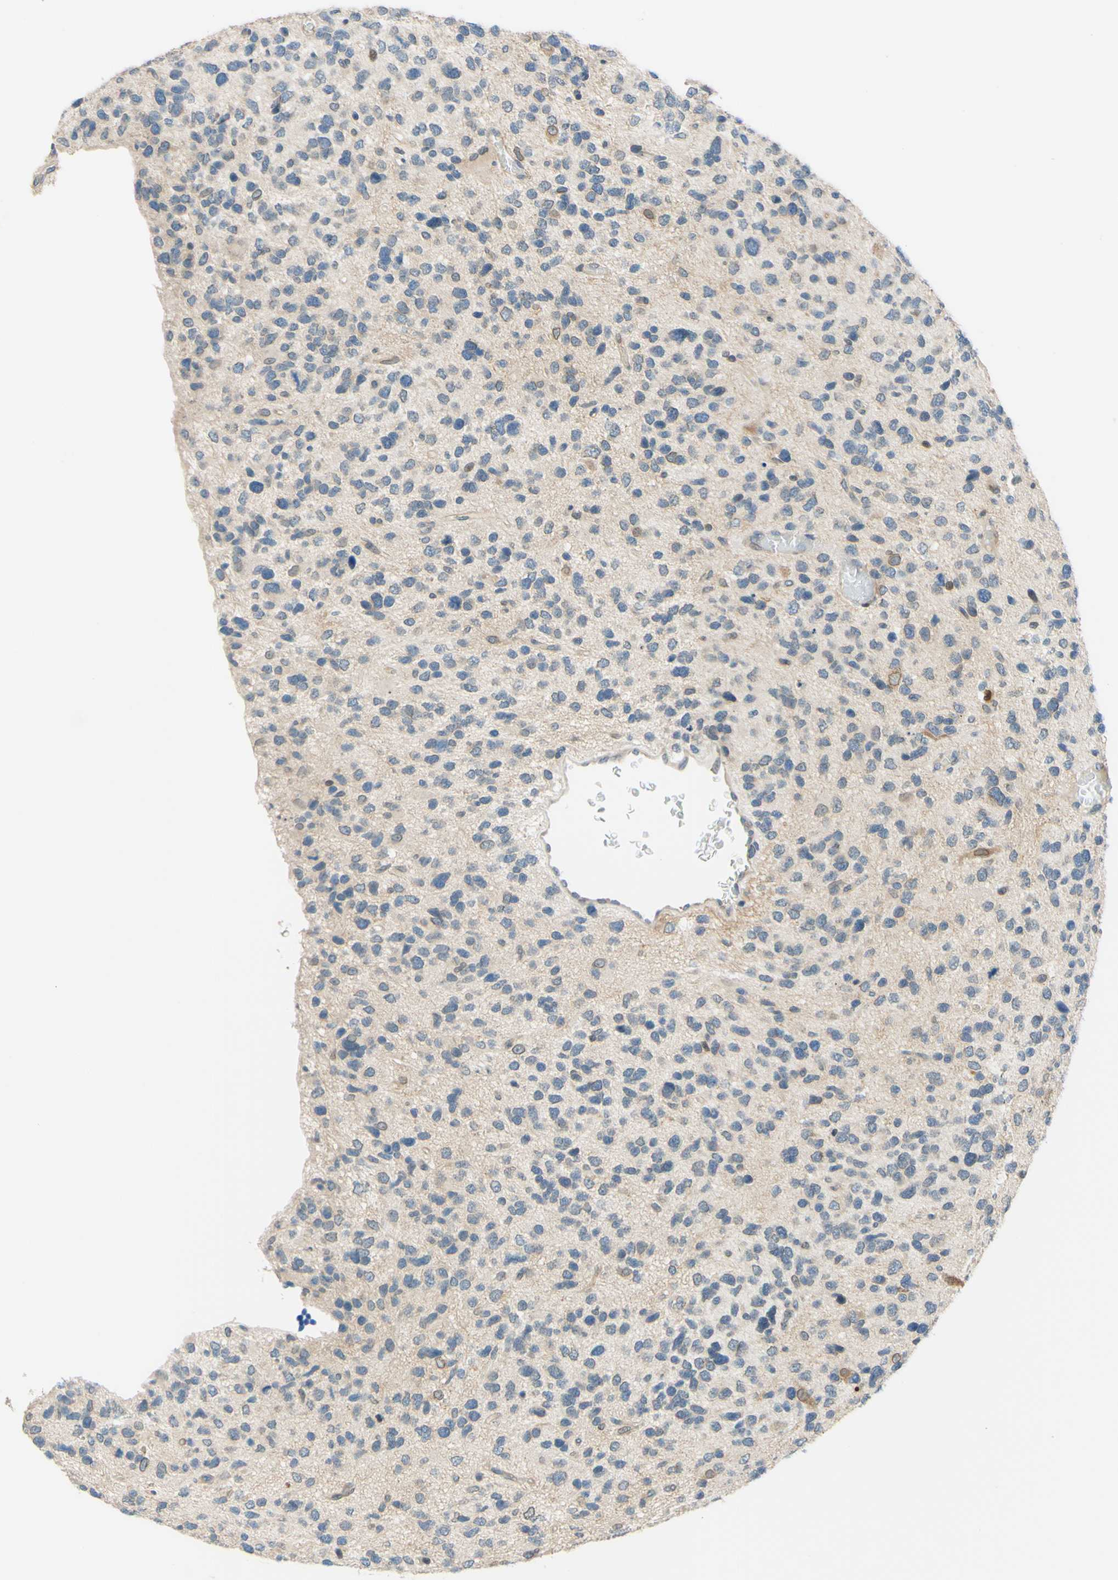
{"staining": {"intensity": "negative", "quantity": "none", "location": "none"}, "tissue": "glioma", "cell_type": "Tumor cells", "image_type": "cancer", "snomed": [{"axis": "morphology", "description": "Glioma, malignant, High grade"}, {"axis": "topography", "description": "Brain"}], "caption": "An immunohistochemistry (IHC) histopathology image of malignant glioma (high-grade) is shown. There is no staining in tumor cells of malignant glioma (high-grade). Nuclei are stained in blue.", "gene": "C2CD2L", "patient": {"sex": "female", "age": 58}}